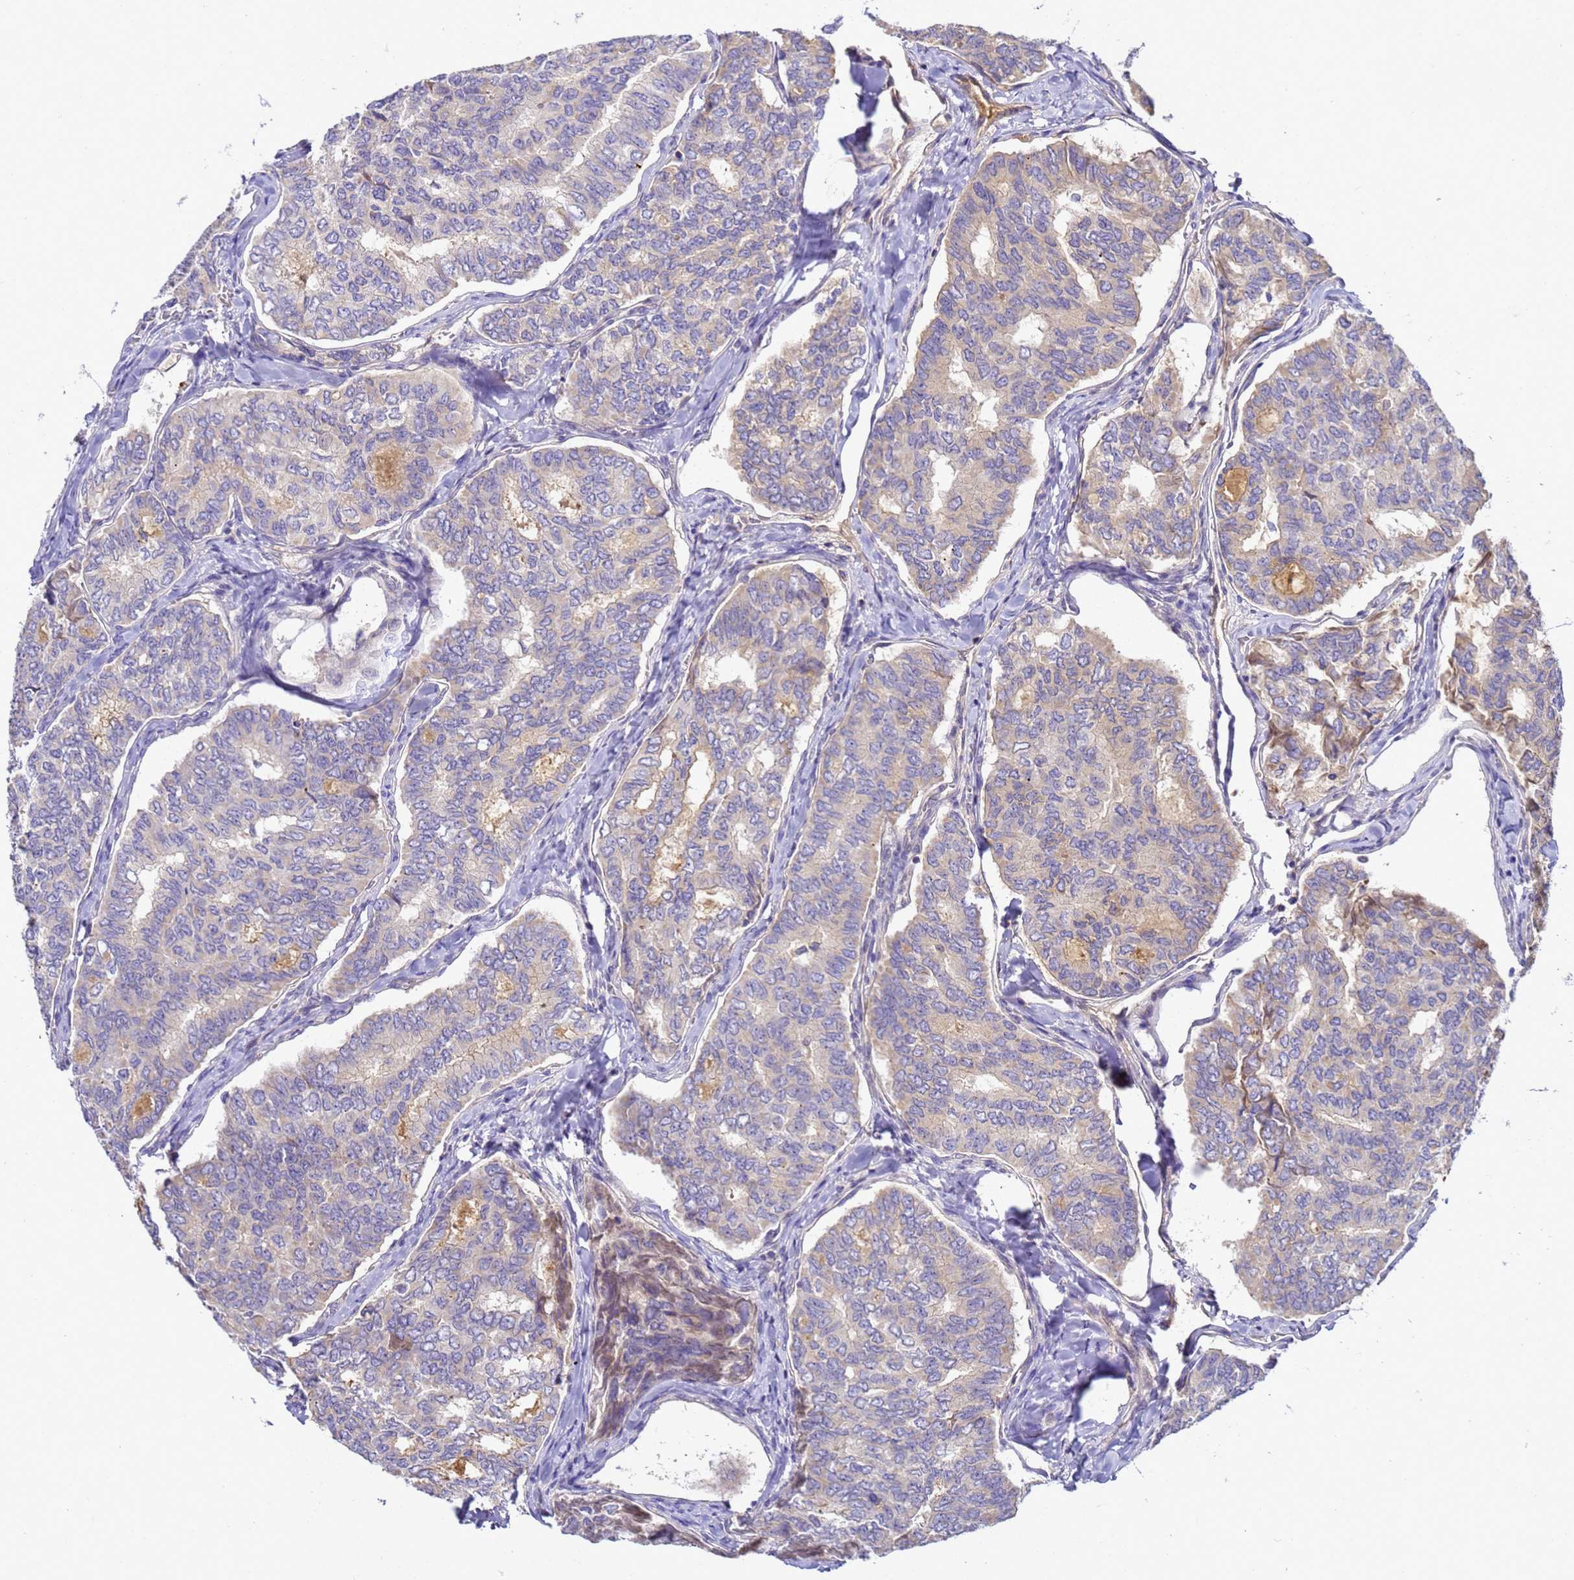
{"staining": {"intensity": "weak", "quantity": "<25%", "location": "cytoplasmic/membranous"}, "tissue": "thyroid cancer", "cell_type": "Tumor cells", "image_type": "cancer", "snomed": [{"axis": "morphology", "description": "Papillary adenocarcinoma, NOS"}, {"axis": "topography", "description": "Thyroid gland"}], "caption": "Protein analysis of papillary adenocarcinoma (thyroid) displays no significant positivity in tumor cells.", "gene": "TBCD", "patient": {"sex": "female", "age": 35}}